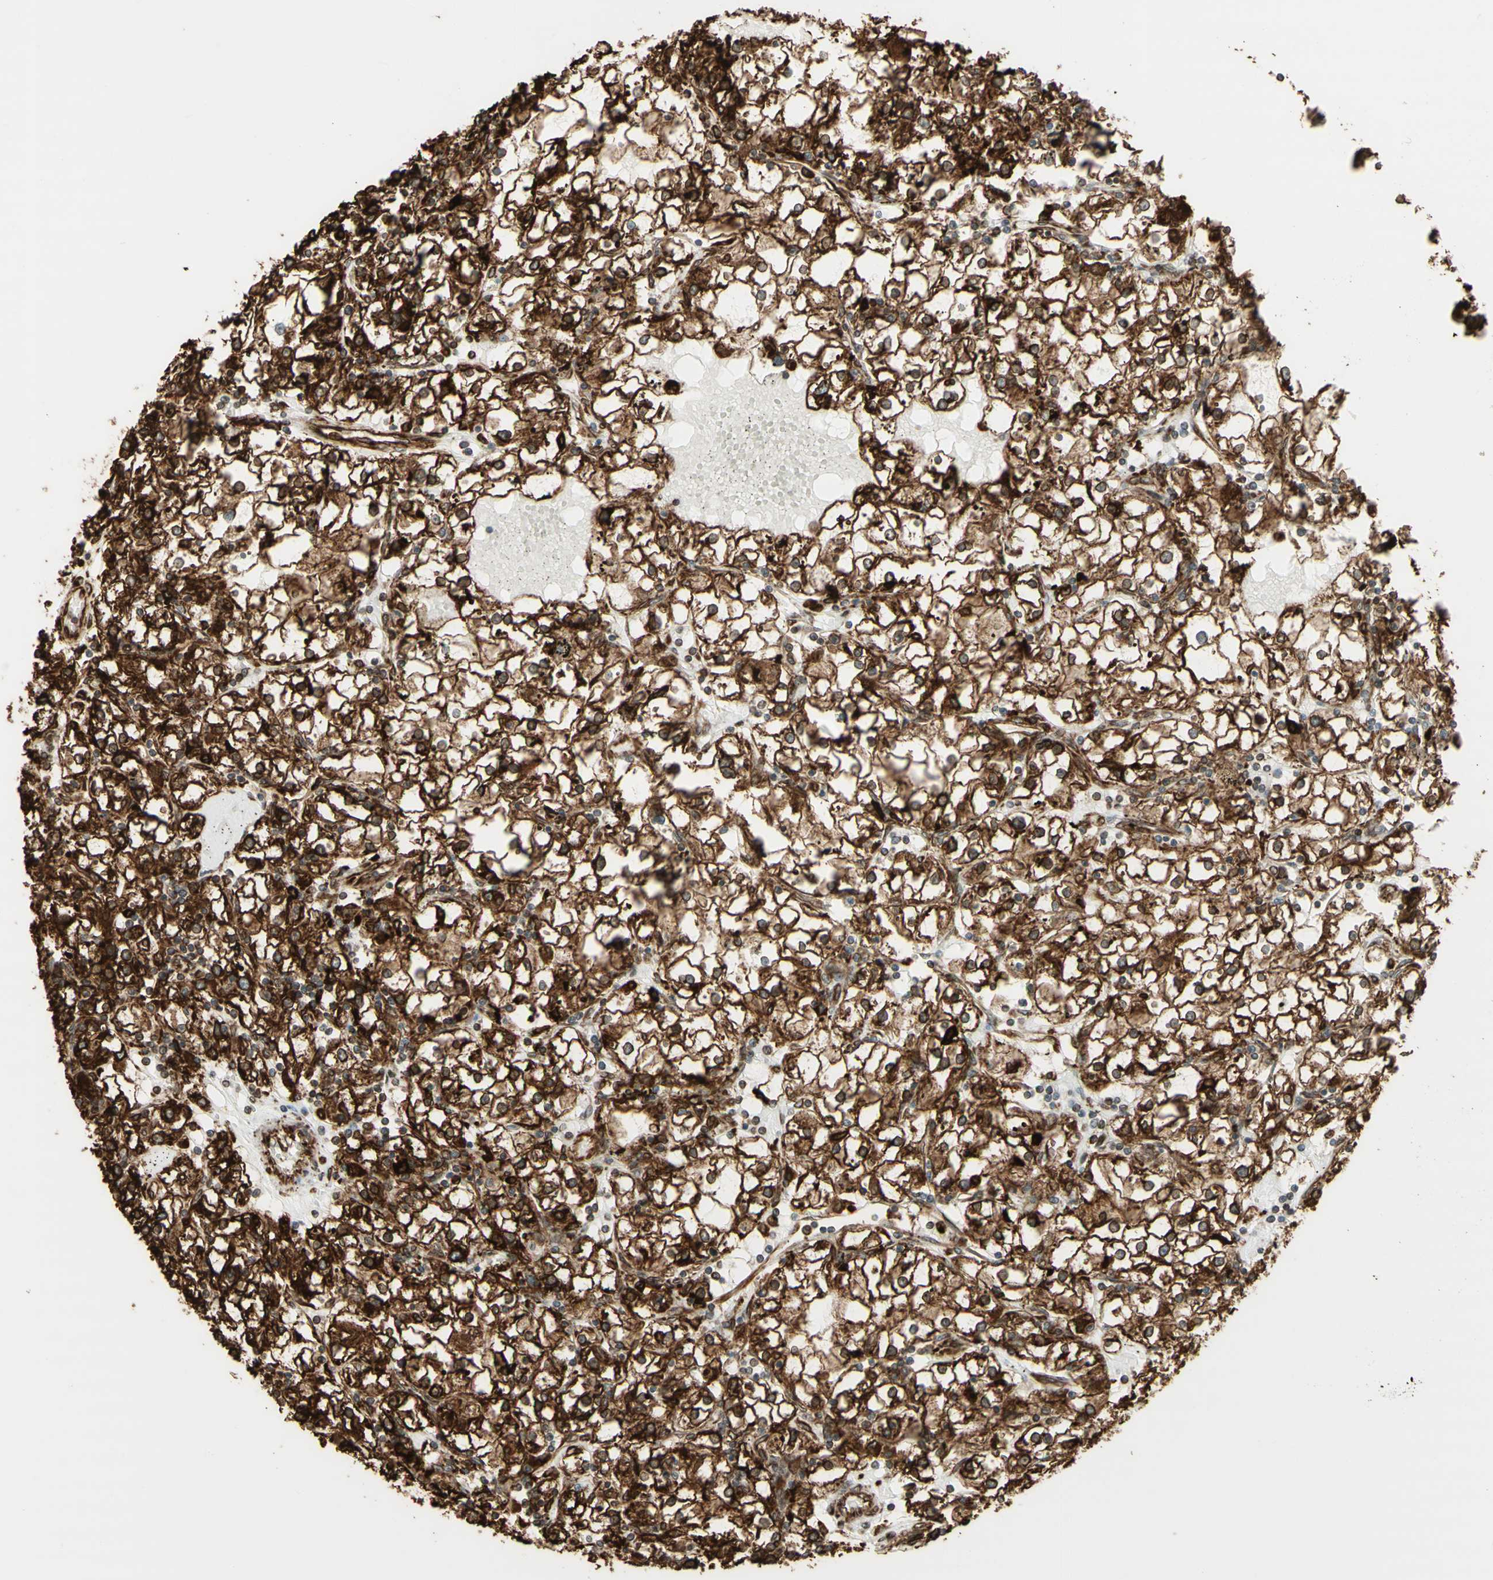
{"staining": {"intensity": "strong", "quantity": ">75%", "location": "cytoplasmic/membranous"}, "tissue": "renal cancer", "cell_type": "Tumor cells", "image_type": "cancer", "snomed": [{"axis": "morphology", "description": "Adenocarcinoma, NOS"}, {"axis": "topography", "description": "Kidney"}], "caption": "Adenocarcinoma (renal) tissue reveals strong cytoplasmic/membranous positivity in approximately >75% of tumor cells, visualized by immunohistochemistry. Nuclei are stained in blue.", "gene": "CANX", "patient": {"sex": "male", "age": 56}}